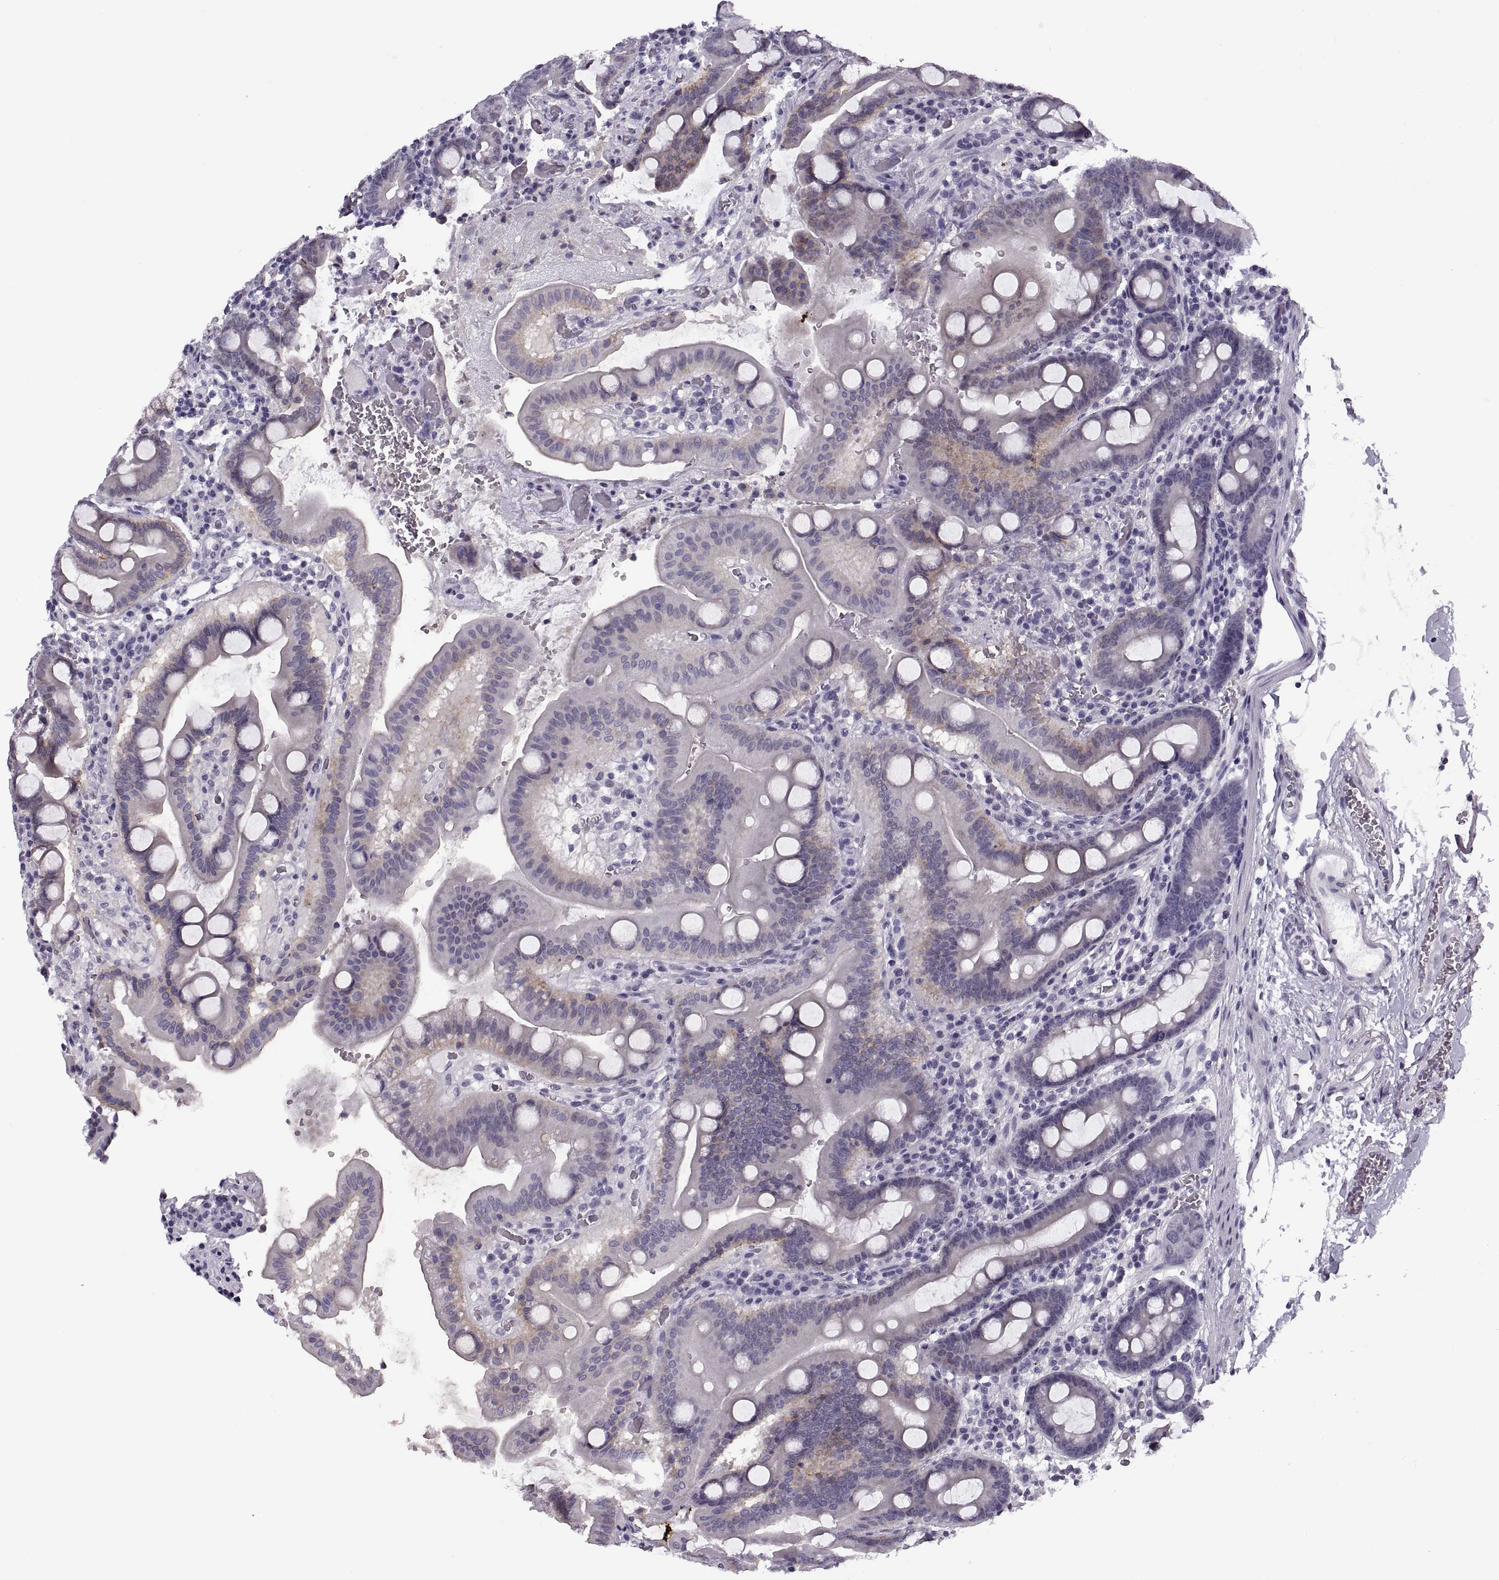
{"staining": {"intensity": "negative", "quantity": "none", "location": "none"}, "tissue": "duodenum", "cell_type": "Glandular cells", "image_type": "normal", "snomed": [{"axis": "morphology", "description": "Normal tissue, NOS"}, {"axis": "topography", "description": "Duodenum"}], "caption": "This is an immunohistochemistry (IHC) photomicrograph of benign duodenum. There is no staining in glandular cells.", "gene": "TBC1D3B", "patient": {"sex": "male", "age": 59}}